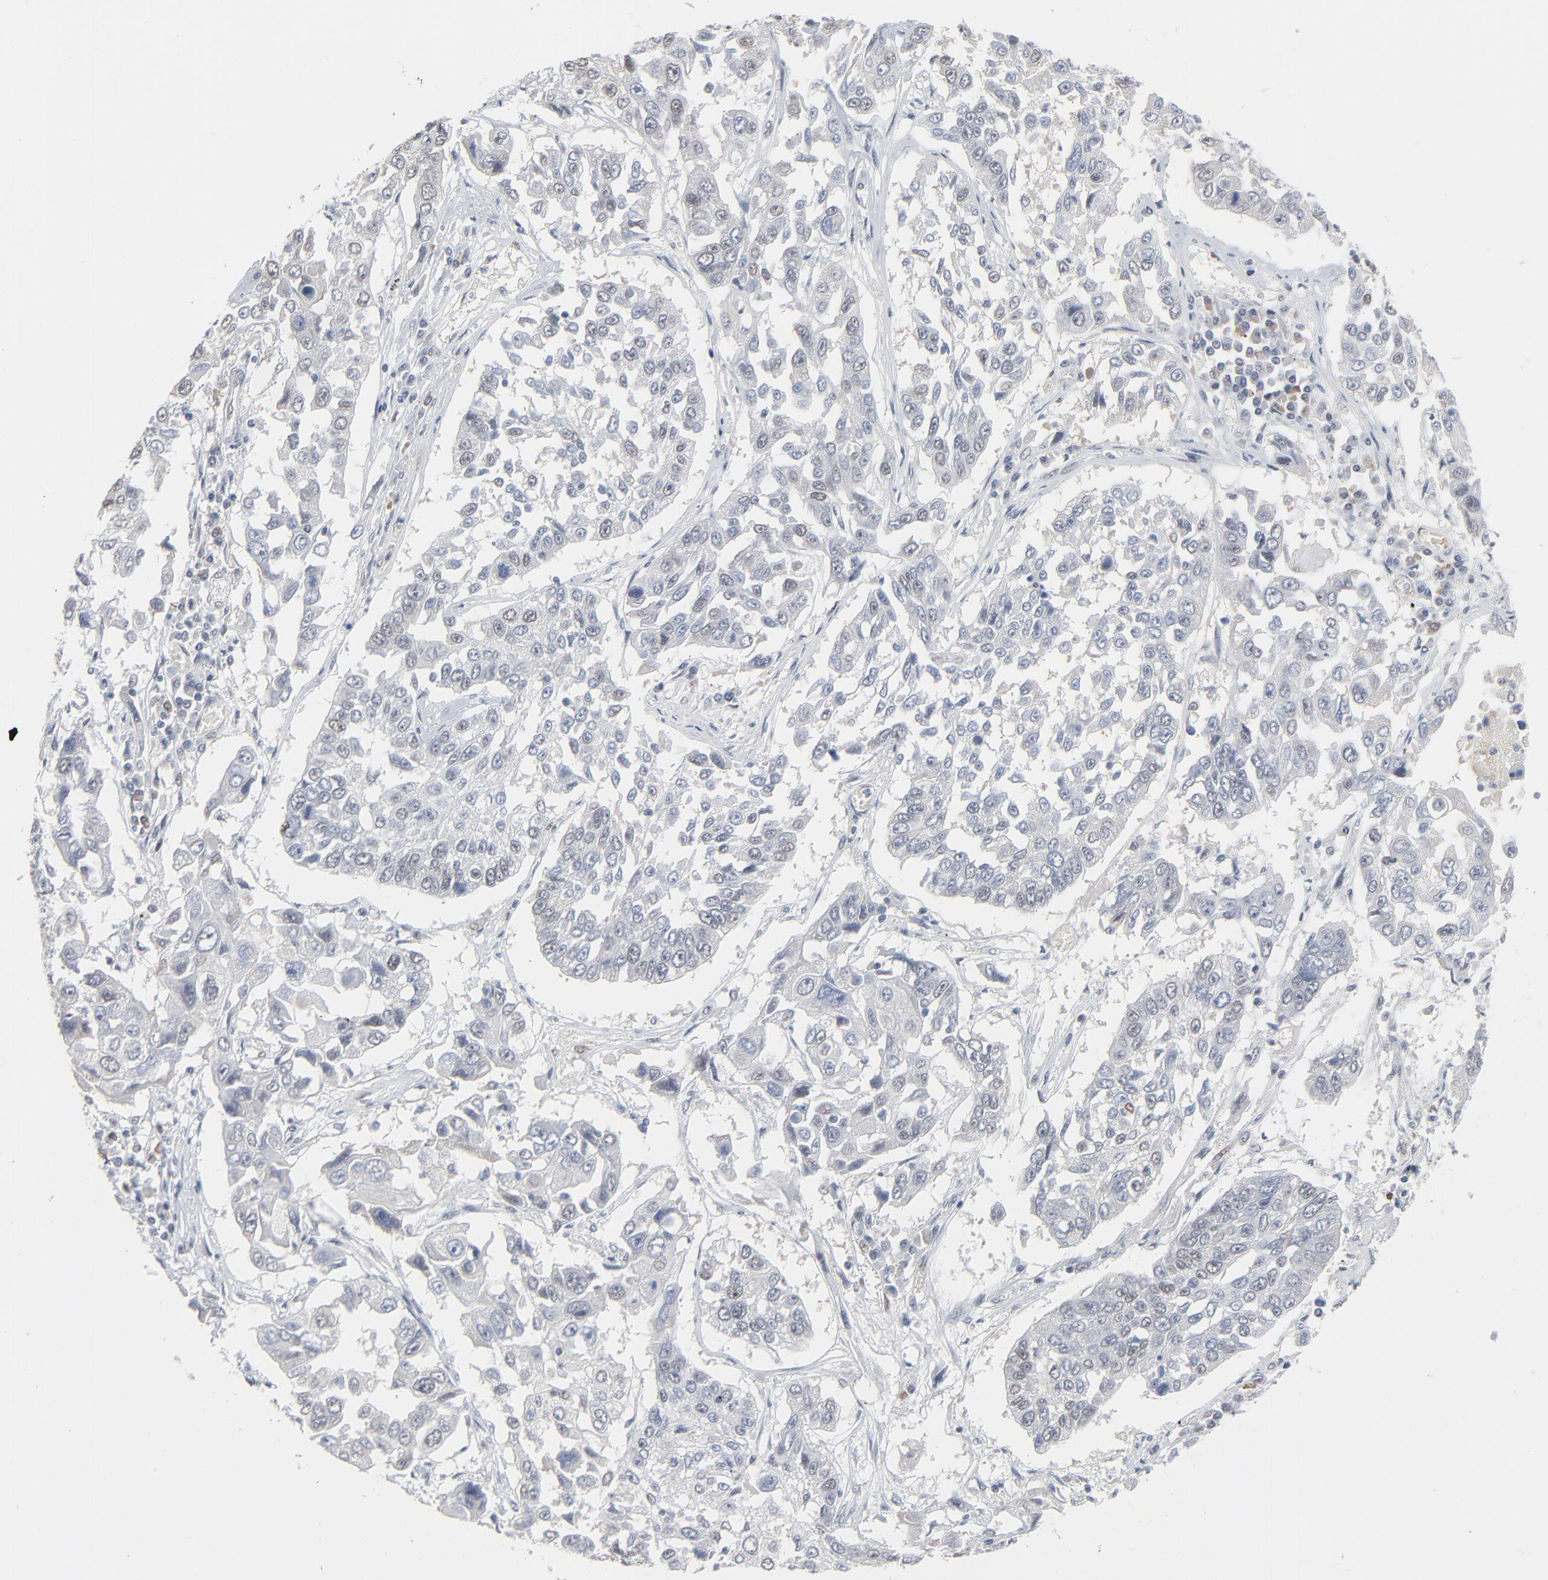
{"staining": {"intensity": "negative", "quantity": "none", "location": "none"}, "tissue": "lung cancer", "cell_type": "Tumor cells", "image_type": "cancer", "snomed": [{"axis": "morphology", "description": "Squamous cell carcinoma, NOS"}, {"axis": "topography", "description": "Lung"}], "caption": "Lung cancer was stained to show a protein in brown. There is no significant positivity in tumor cells.", "gene": "ATF7", "patient": {"sex": "male", "age": 71}}